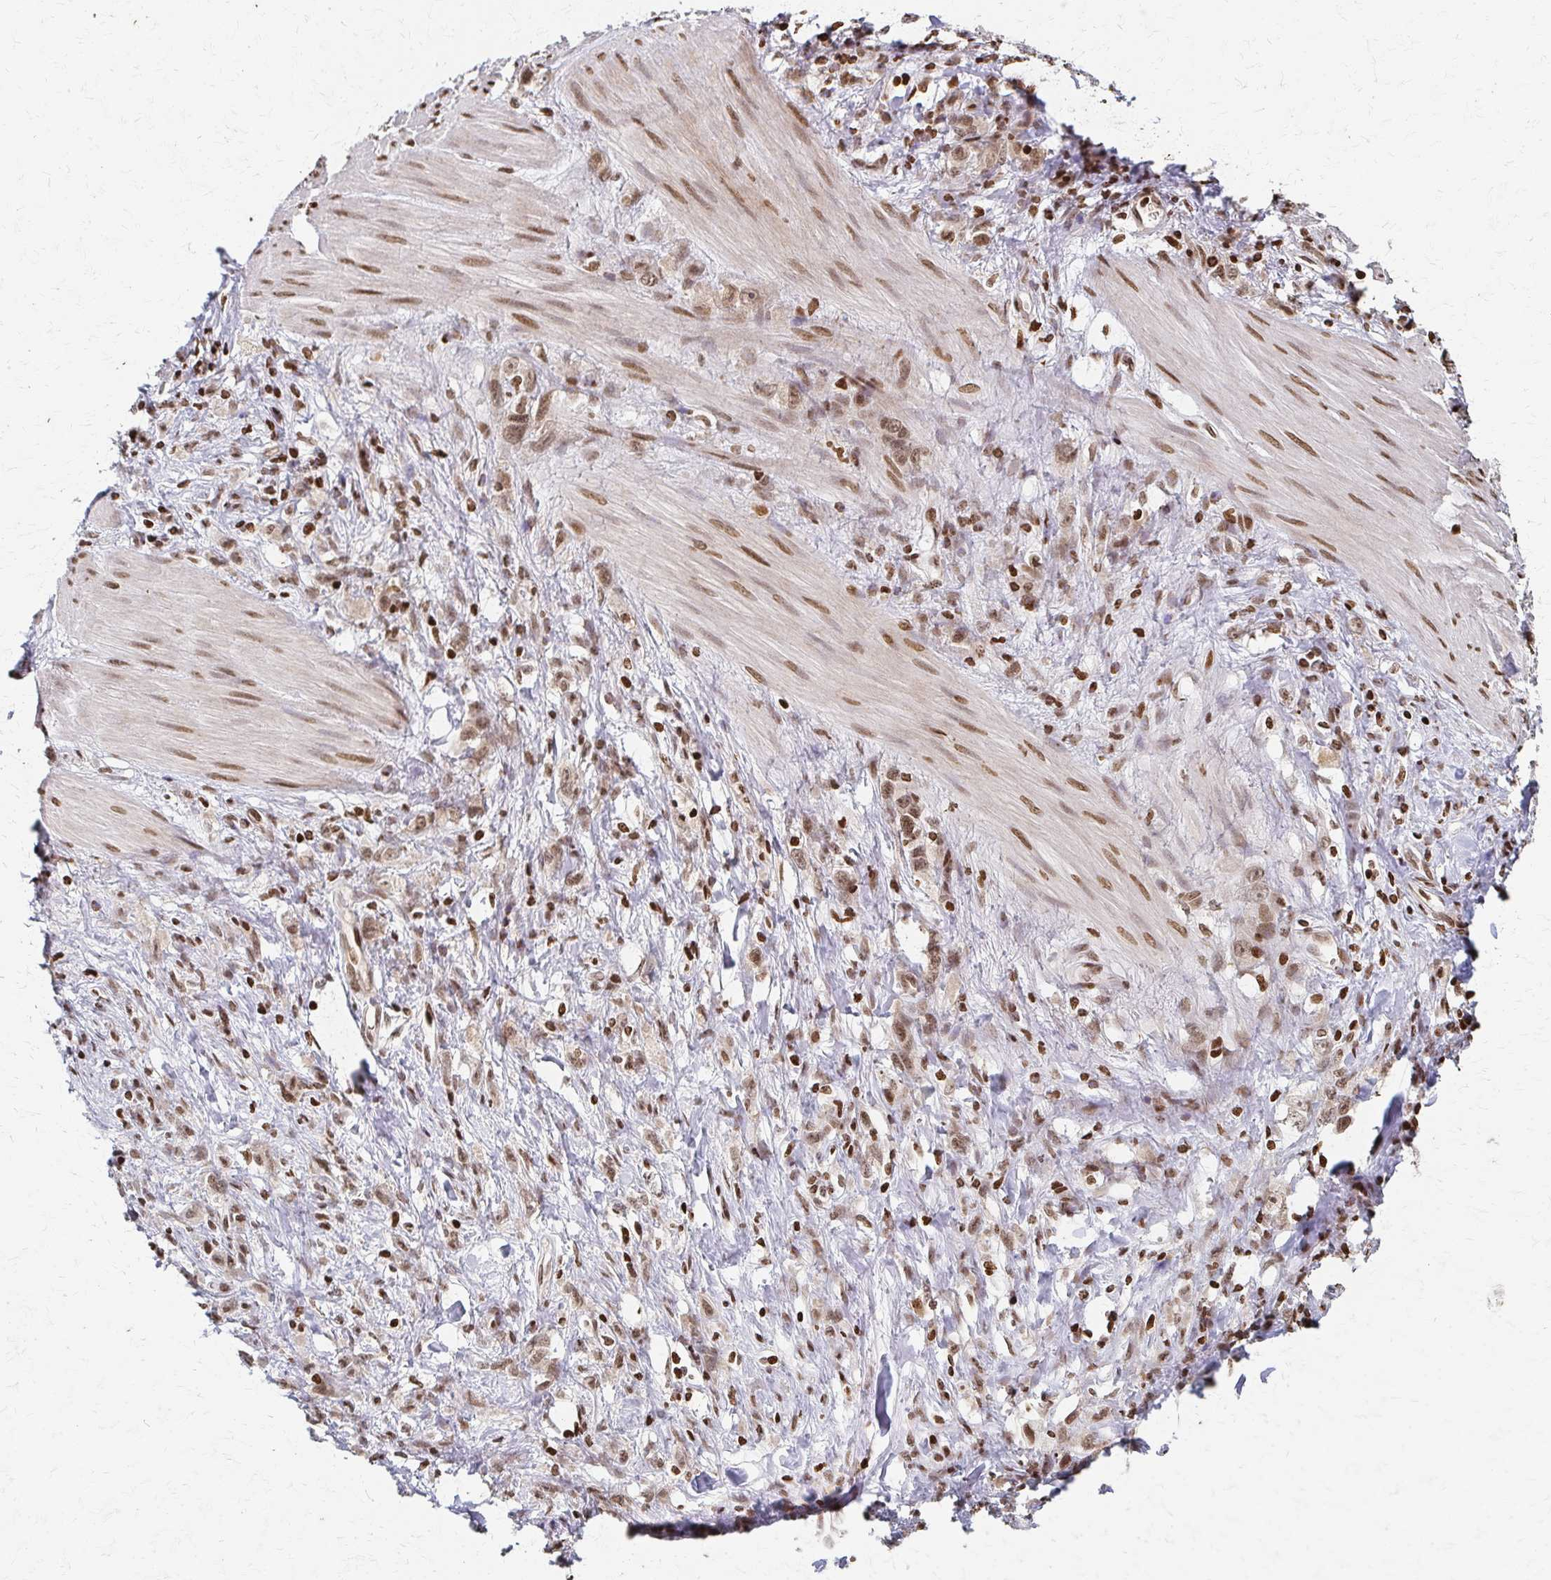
{"staining": {"intensity": "moderate", "quantity": ">75%", "location": "nuclear"}, "tissue": "stomach cancer", "cell_type": "Tumor cells", "image_type": "cancer", "snomed": [{"axis": "morphology", "description": "Adenocarcinoma, NOS"}, {"axis": "topography", "description": "Stomach"}], "caption": "Immunohistochemistry of human stomach cancer (adenocarcinoma) displays medium levels of moderate nuclear staining in approximately >75% of tumor cells.", "gene": "PSMD7", "patient": {"sex": "male", "age": 47}}